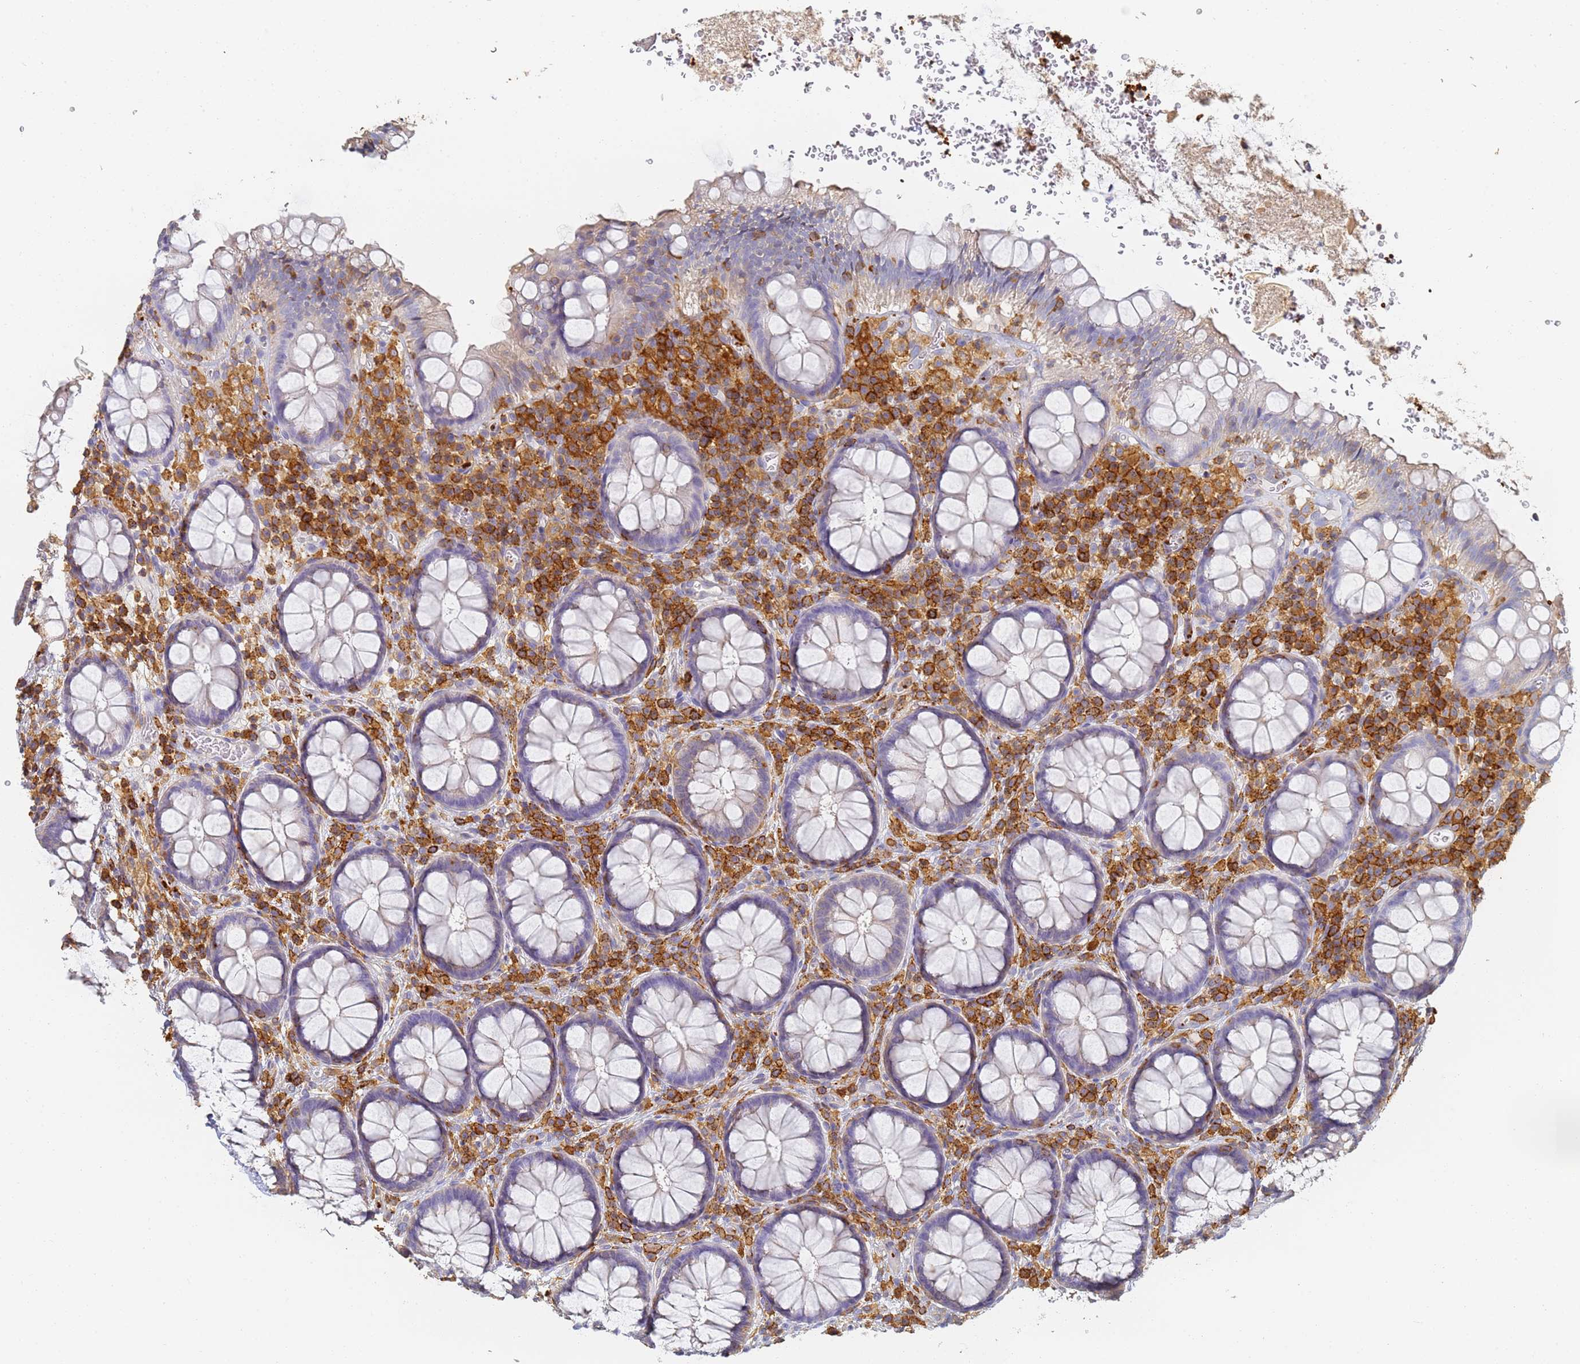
{"staining": {"intensity": "negative", "quantity": "none", "location": "none"}, "tissue": "rectum", "cell_type": "Glandular cells", "image_type": "normal", "snomed": [{"axis": "morphology", "description": "Normal tissue, NOS"}, {"axis": "topography", "description": "Rectum"}], "caption": "Glandular cells show no significant staining in benign rectum.", "gene": "BIN2", "patient": {"sex": "male", "age": 83}}